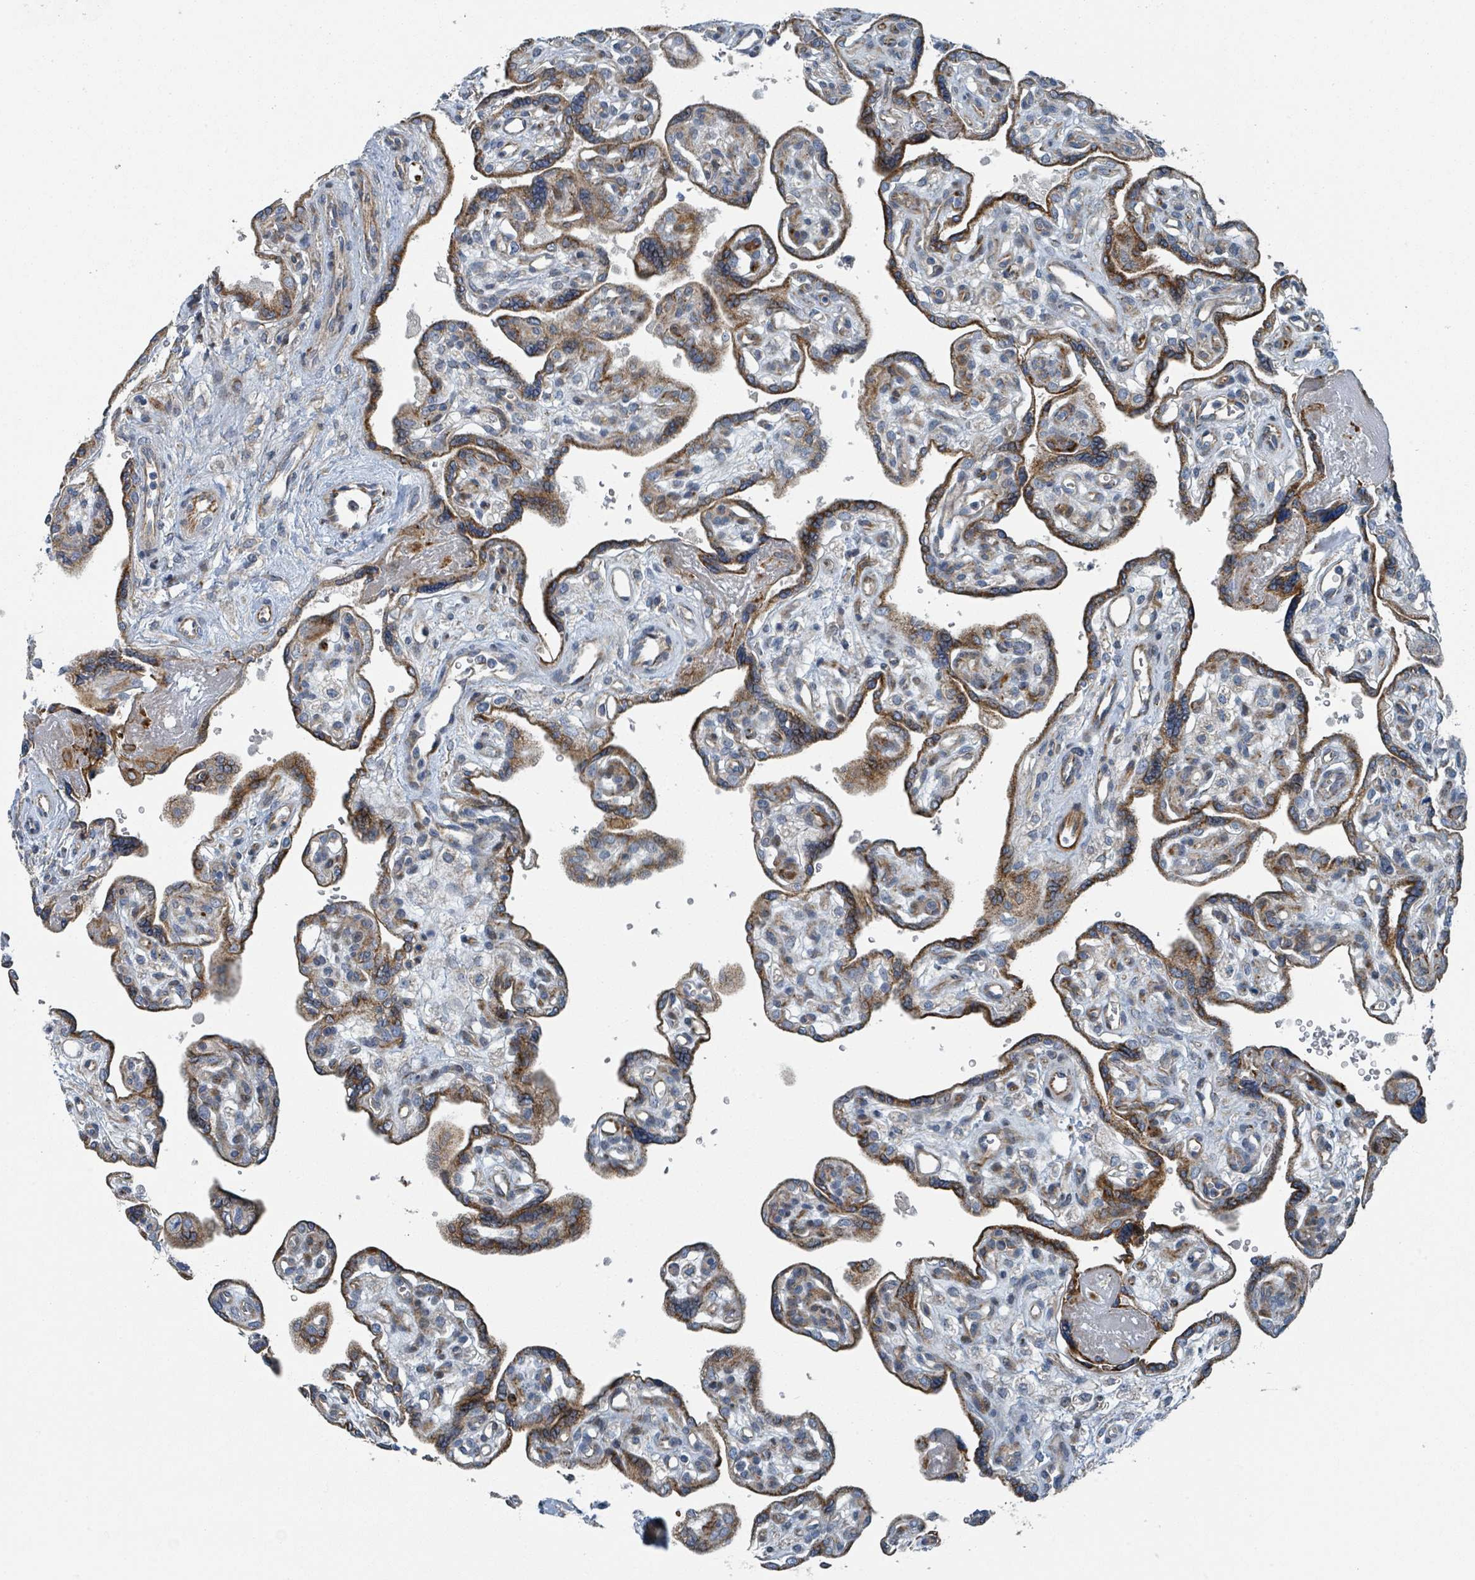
{"staining": {"intensity": "moderate", "quantity": ">75%", "location": "cytoplasmic/membranous"}, "tissue": "placenta", "cell_type": "Trophoblastic cells", "image_type": "normal", "snomed": [{"axis": "morphology", "description": "Normal tissue, NOS"}, {"axis": "topography", "description": "Placenta"}], "caption": "Immunohistochemistry (IHC) staining of normal placenta, which shows medium levels of moderate cytoplasmic/membranous expression in approximately >75% of trophoblastic cells indicating moderate cytoplasmic/membranous protein positivity. The staining was performed using DAB (3,3'-diaminobenzidine) (brown) for protein detection and nuclei were counterstained in hematoxylin (blue).", "gene": "DIPK2A", "patient": {"sex": "female", "age": 39}}